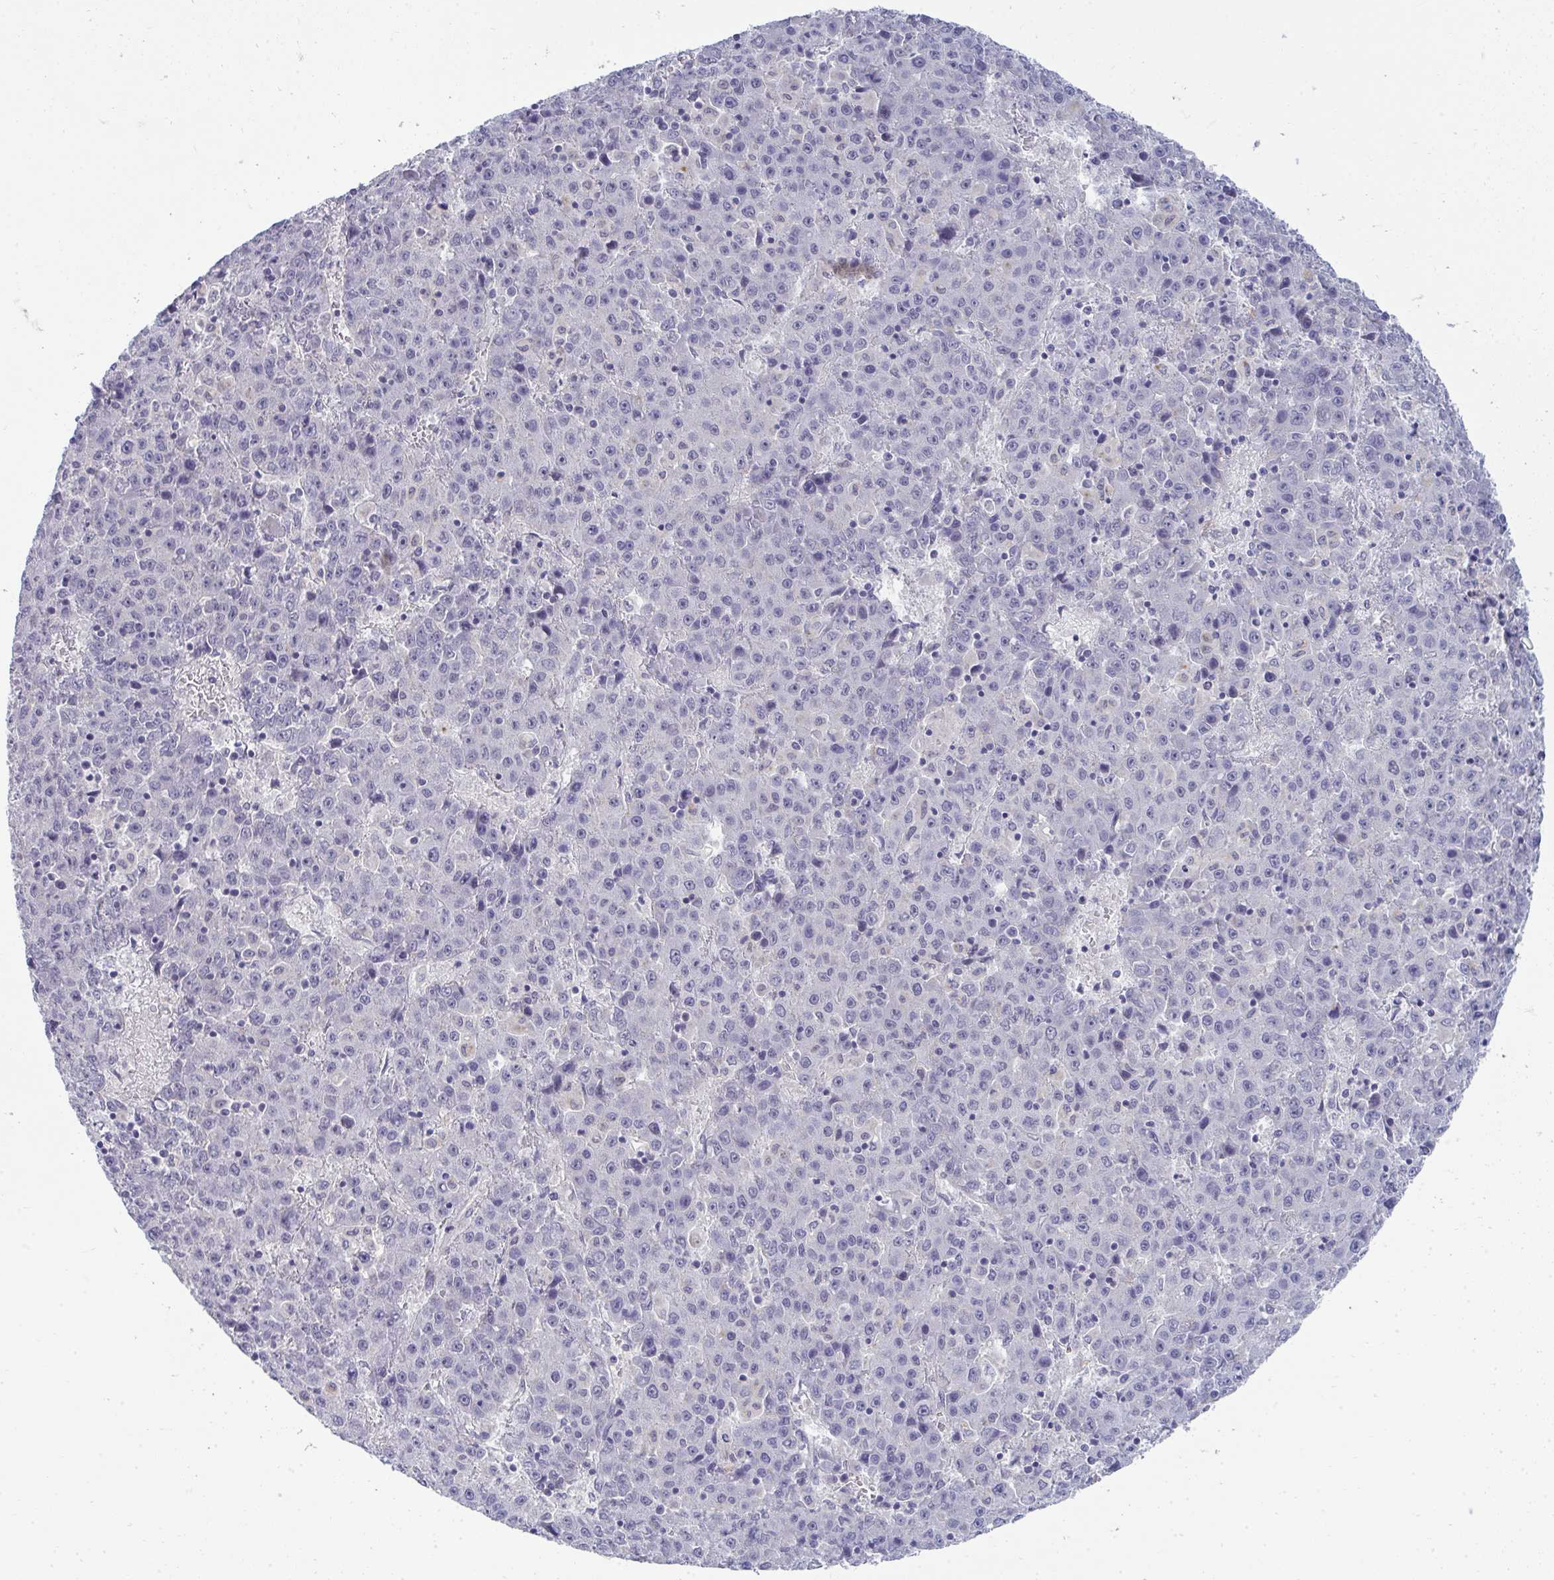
{"staining": {"intensity": "negative", "quantity": "none", "location": "none"}, "tissue": "liver cancer", "cell_type": "Tumor cells", "image_type": "cancer", "snomed": [{"axis": "morphology", "description": "Carcinoma, Hepatocellular, NOS"}, {"axis": "topography", "description": "Liver"}], "caption": "IHC image of neoplastic tissue: human liver cancer (hepatocellular carcinoma) stained with DAB displays no significant protein expression in tumor cells. (DAB immunohistochemistry (IHC) with hematoxylin counter stain).", "gene": "TMEM82", "patient": {"sex": "female", "age": 53}}